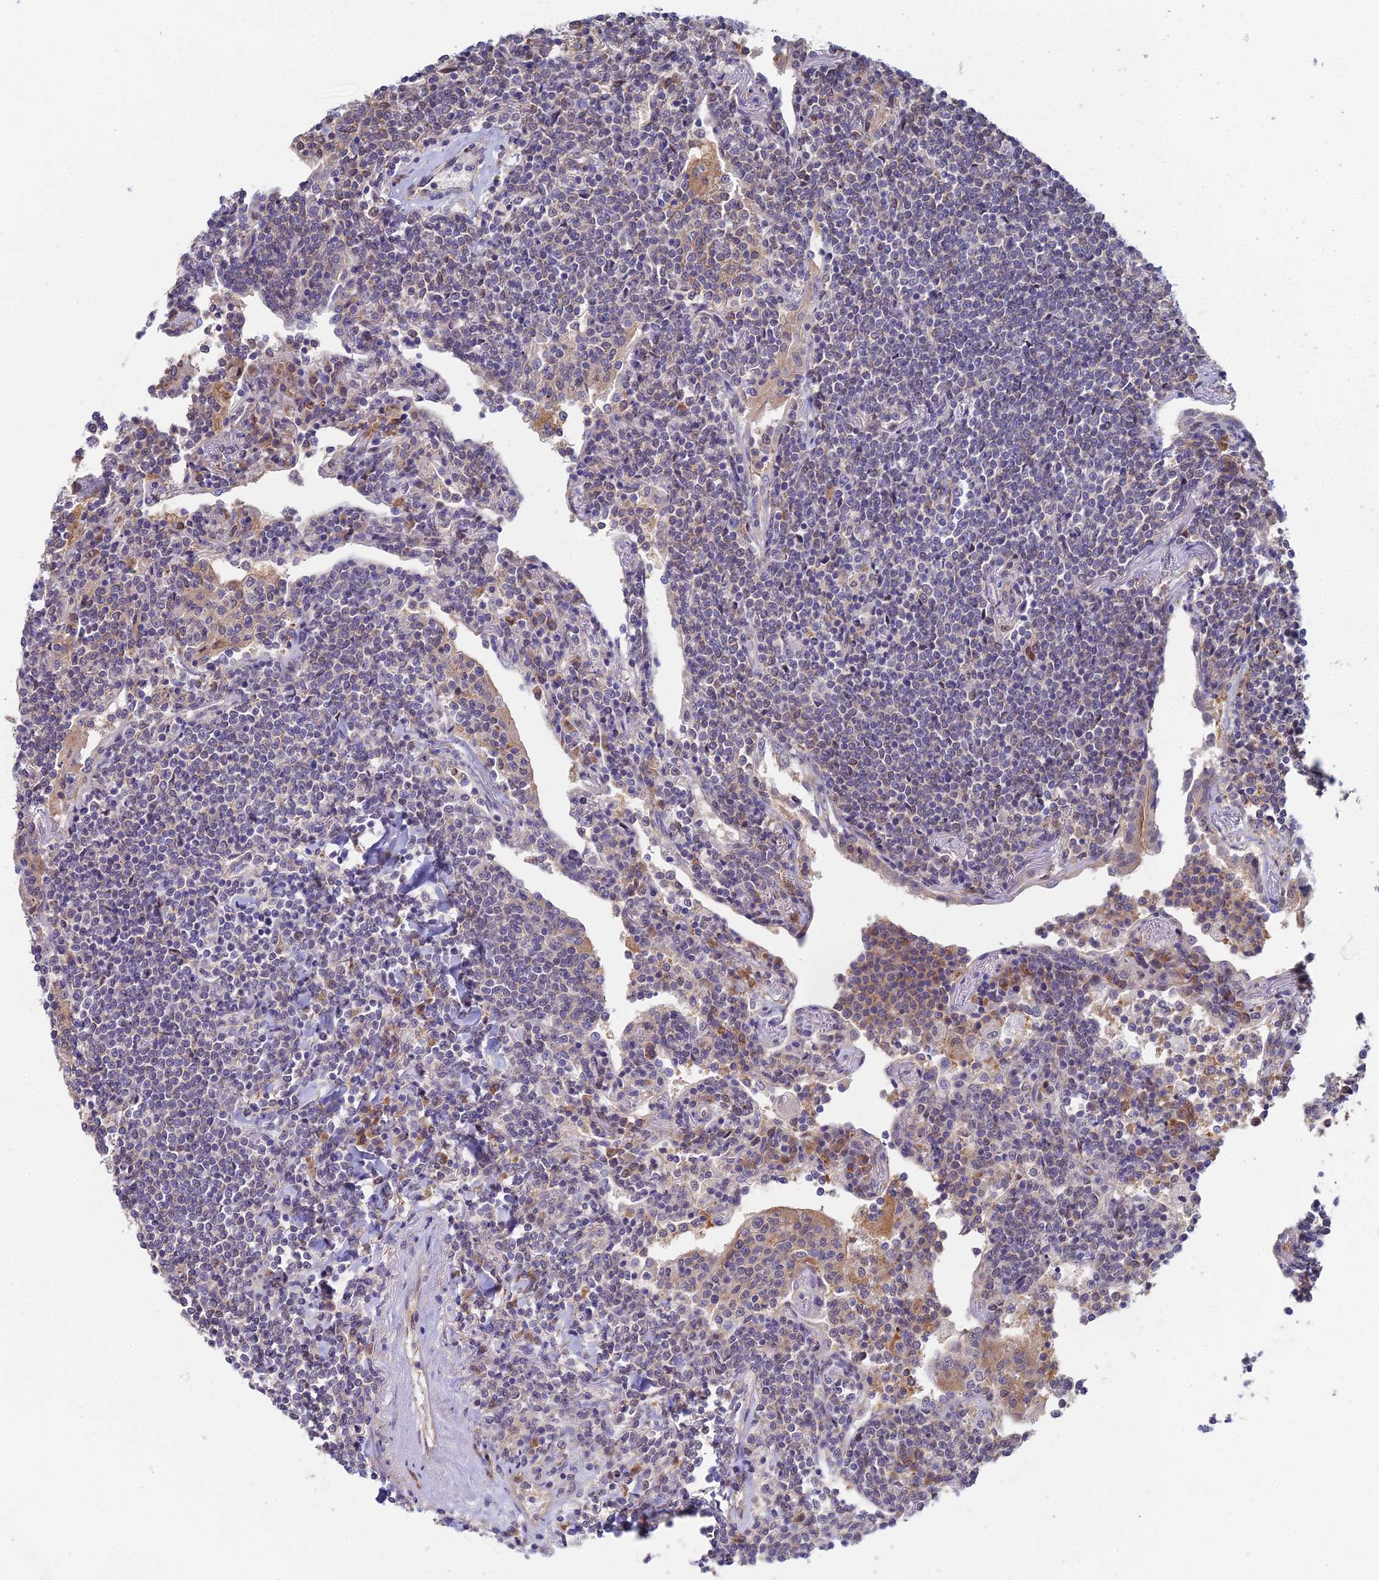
{"staining": {"intensity": "negative", "quantity": "none", "location": "none"}, "tissue": "lymphoma", "cell_type": "Tumor cells", "image_type": "cancer", "snomed": [{"axis": "morphology", "description": "Malignant lymphoma, non-Hodgkin's type, Low grade"}, {"axis": "topography", "description": "Lung"}], "caption": "IHC histopathology image of neoplastic tissue: human lymphoma stained with DAB (3,3'-diaminobenzidine) displays no significant protein staining in tumor cells.", "gene": "DNAH14", "patient": {"sex": "female", "age": 71}}